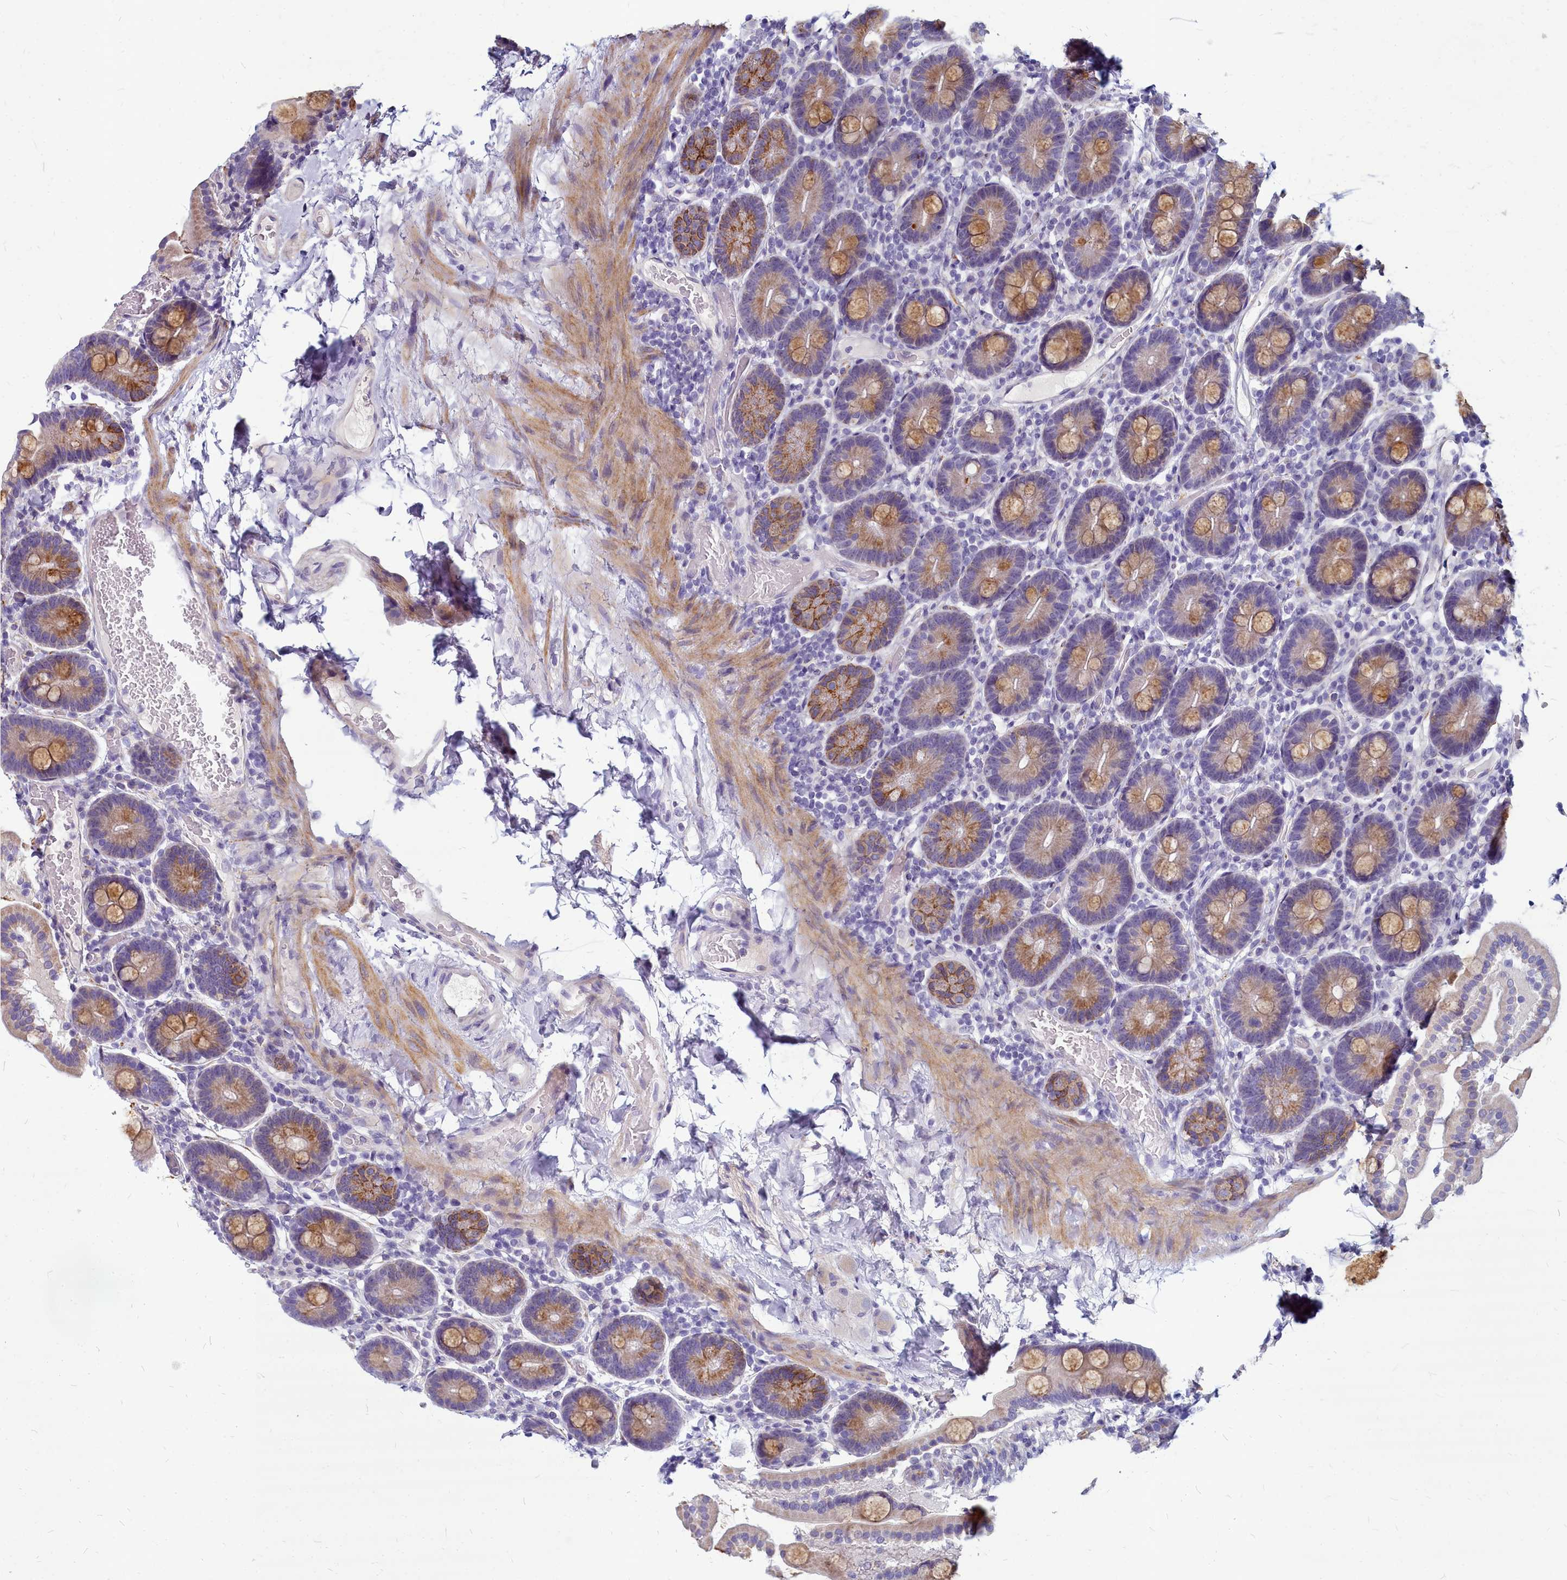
{"staining": {"intensity": "moderate", "quantity": "25%-75%", "location": "cytoplasmic/membranous"}, "tissue": "duodenum", "cell_type": "Glandular cells", "image_type": "normal", "snomed": [{"axis": "morphology", "description": "Normal tissue, NOS"}, {"axis": "topography", "description": "Duodenum"}], "caption": "A brown stain shows moderate cytoplasmic/membranous staining of a protein in glandular cells of normal duodenum. The staining is performed using DAB brown chromogen to label protein expression. The nuclei are counter-stained blue using hematoxylin.", "gene": "SMPD4", "patient": {"sex": "male", "age": 55}}